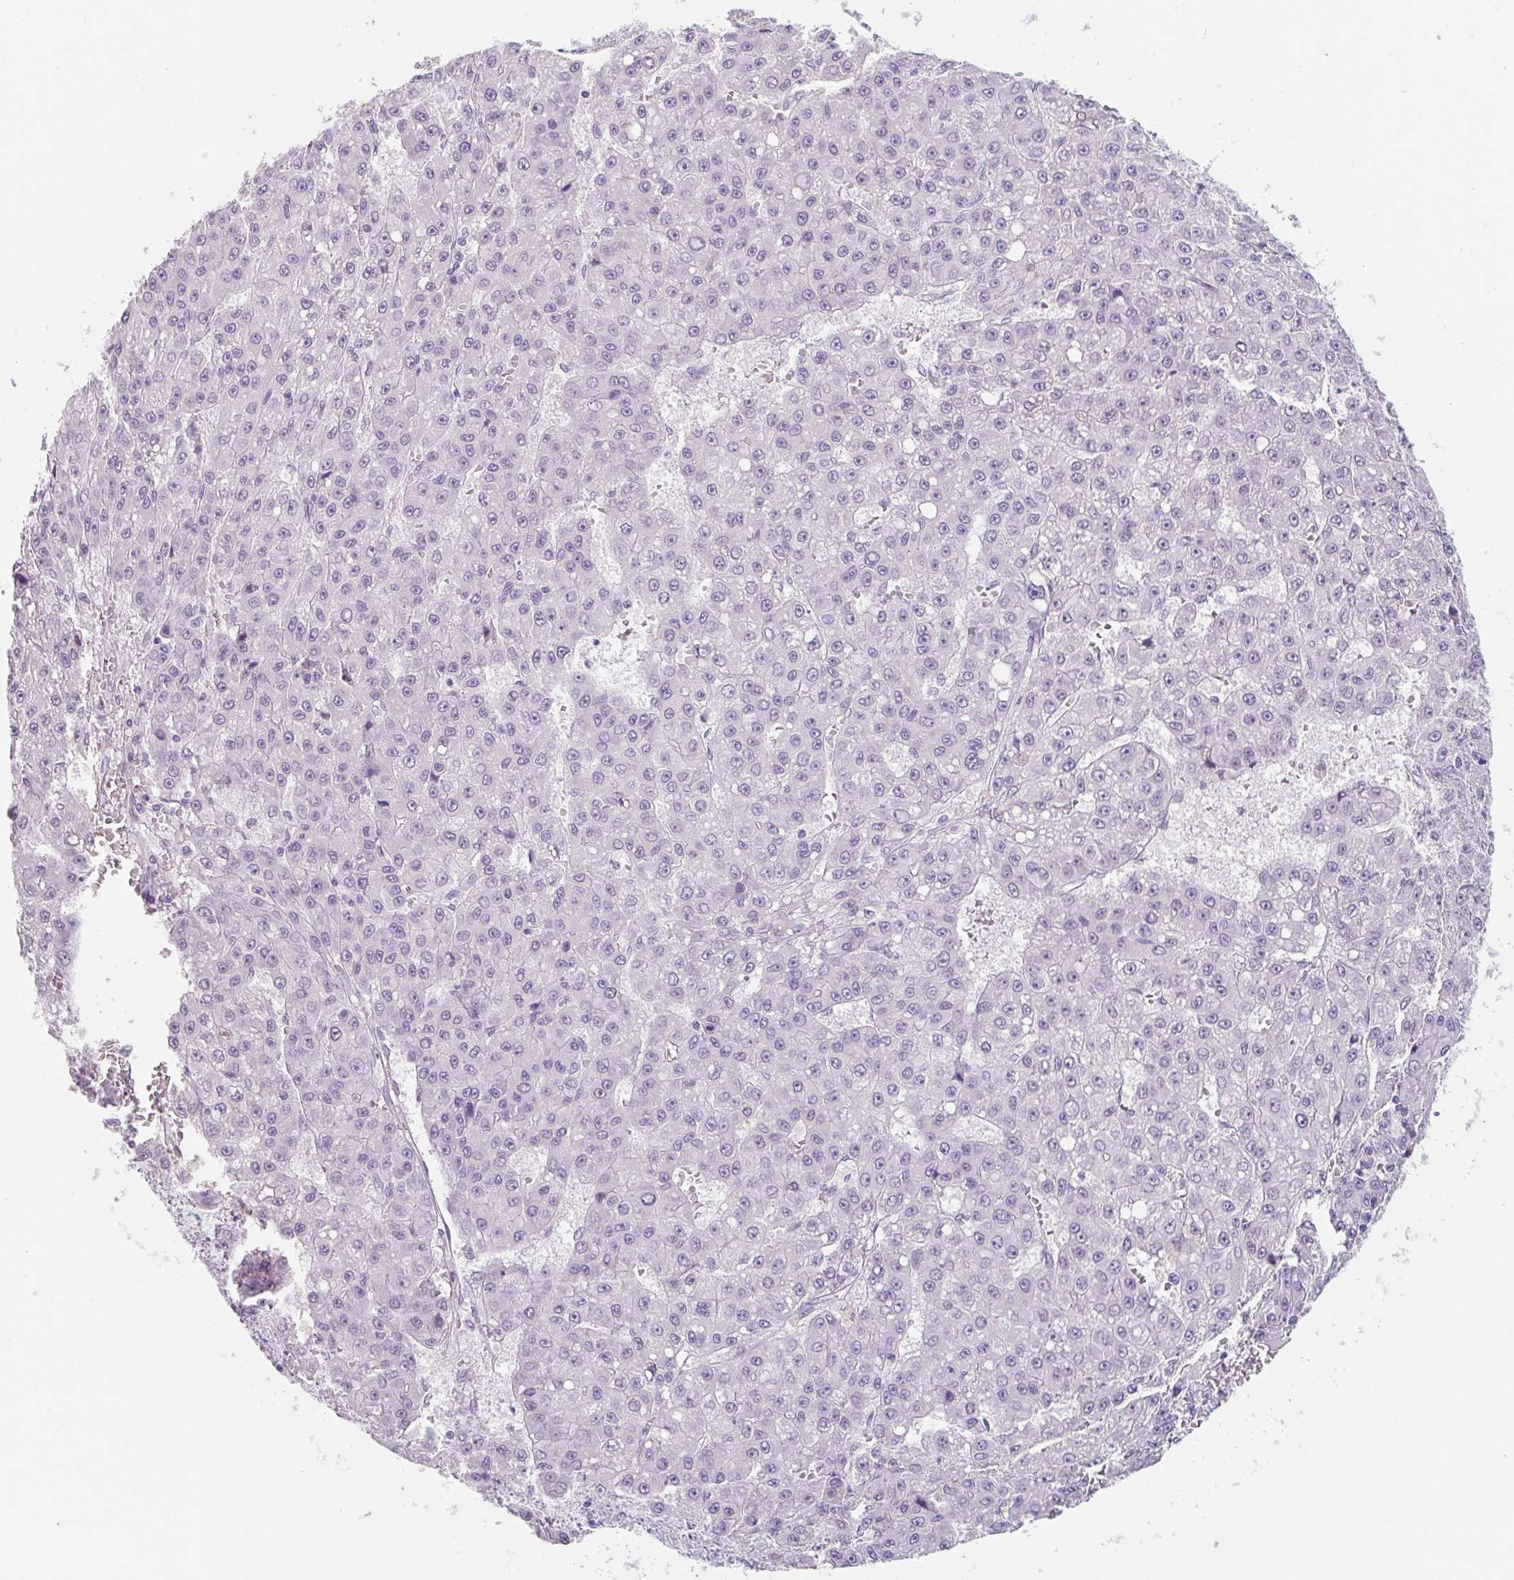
{"staining": {"intensity": "negative", "quantity": "none", "location": "none"}, "tissue": "liver cancer", "cell_type": "Tumor cells", "image_type": "cancer", "snomed": [{"axis": "morphology", "description": "Carcinoma, Hepatocellular, NOS"}, {"axis": "topography", "description": "Liver"}], "caption": "Immunohistochemistry micrograph of hepatocellular carcinoma (liver) stained for a protein (brown), which exhibits no expression in tumor cells. (DAB (3,3'-diaminobenzidine) IHC with hematoxylin counter stain).", "gene": "EMC4", "patient": {"sex": "male", "age": 70}}